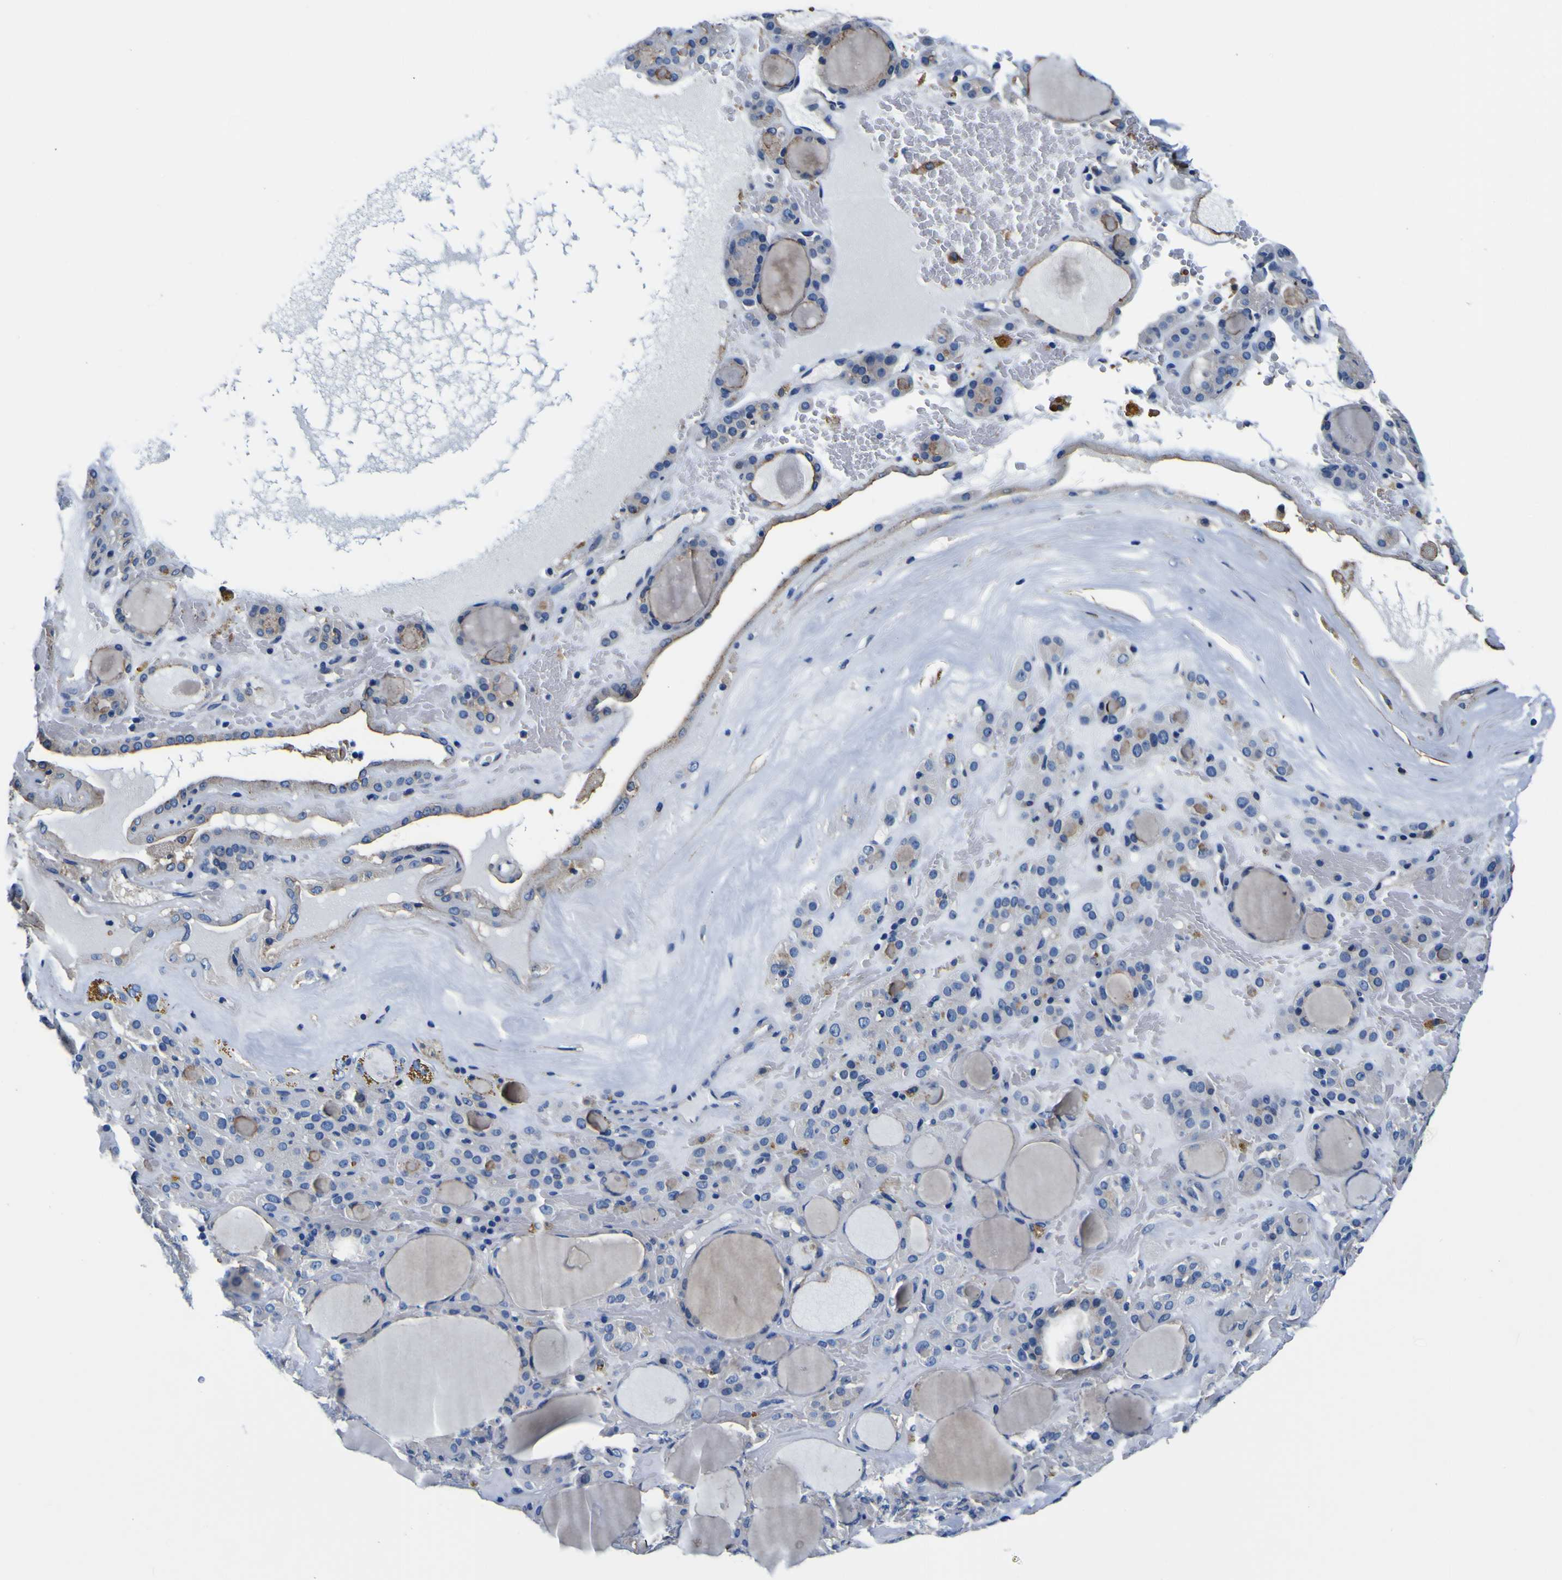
{"staining": {"intensity": "moderate", "quantity": "25%-75%", "location": "cytoplasmic/membranous"}, "tissue": "thyroid gland", "cell_type": "Glandular cells", "image_type": "normal", "snomed": [{"axis": "morphology", "description": "Normal tissue, NOS"}, {"axis": "morphology", "description": "Carcinoma, NOS"}, {"axis": "topography", "description": "Thyroid gland"}], "caption": "Immunohistochemistry (IHC) image of normal human thyroid gland stained for a protein (brown), which exhibits medium levels of moderate cytoplasmic/membranous expression in about 25%-75% of glandular cells.", "gene": "PXDN", "patient": {"sex": "female", "age": 86}}